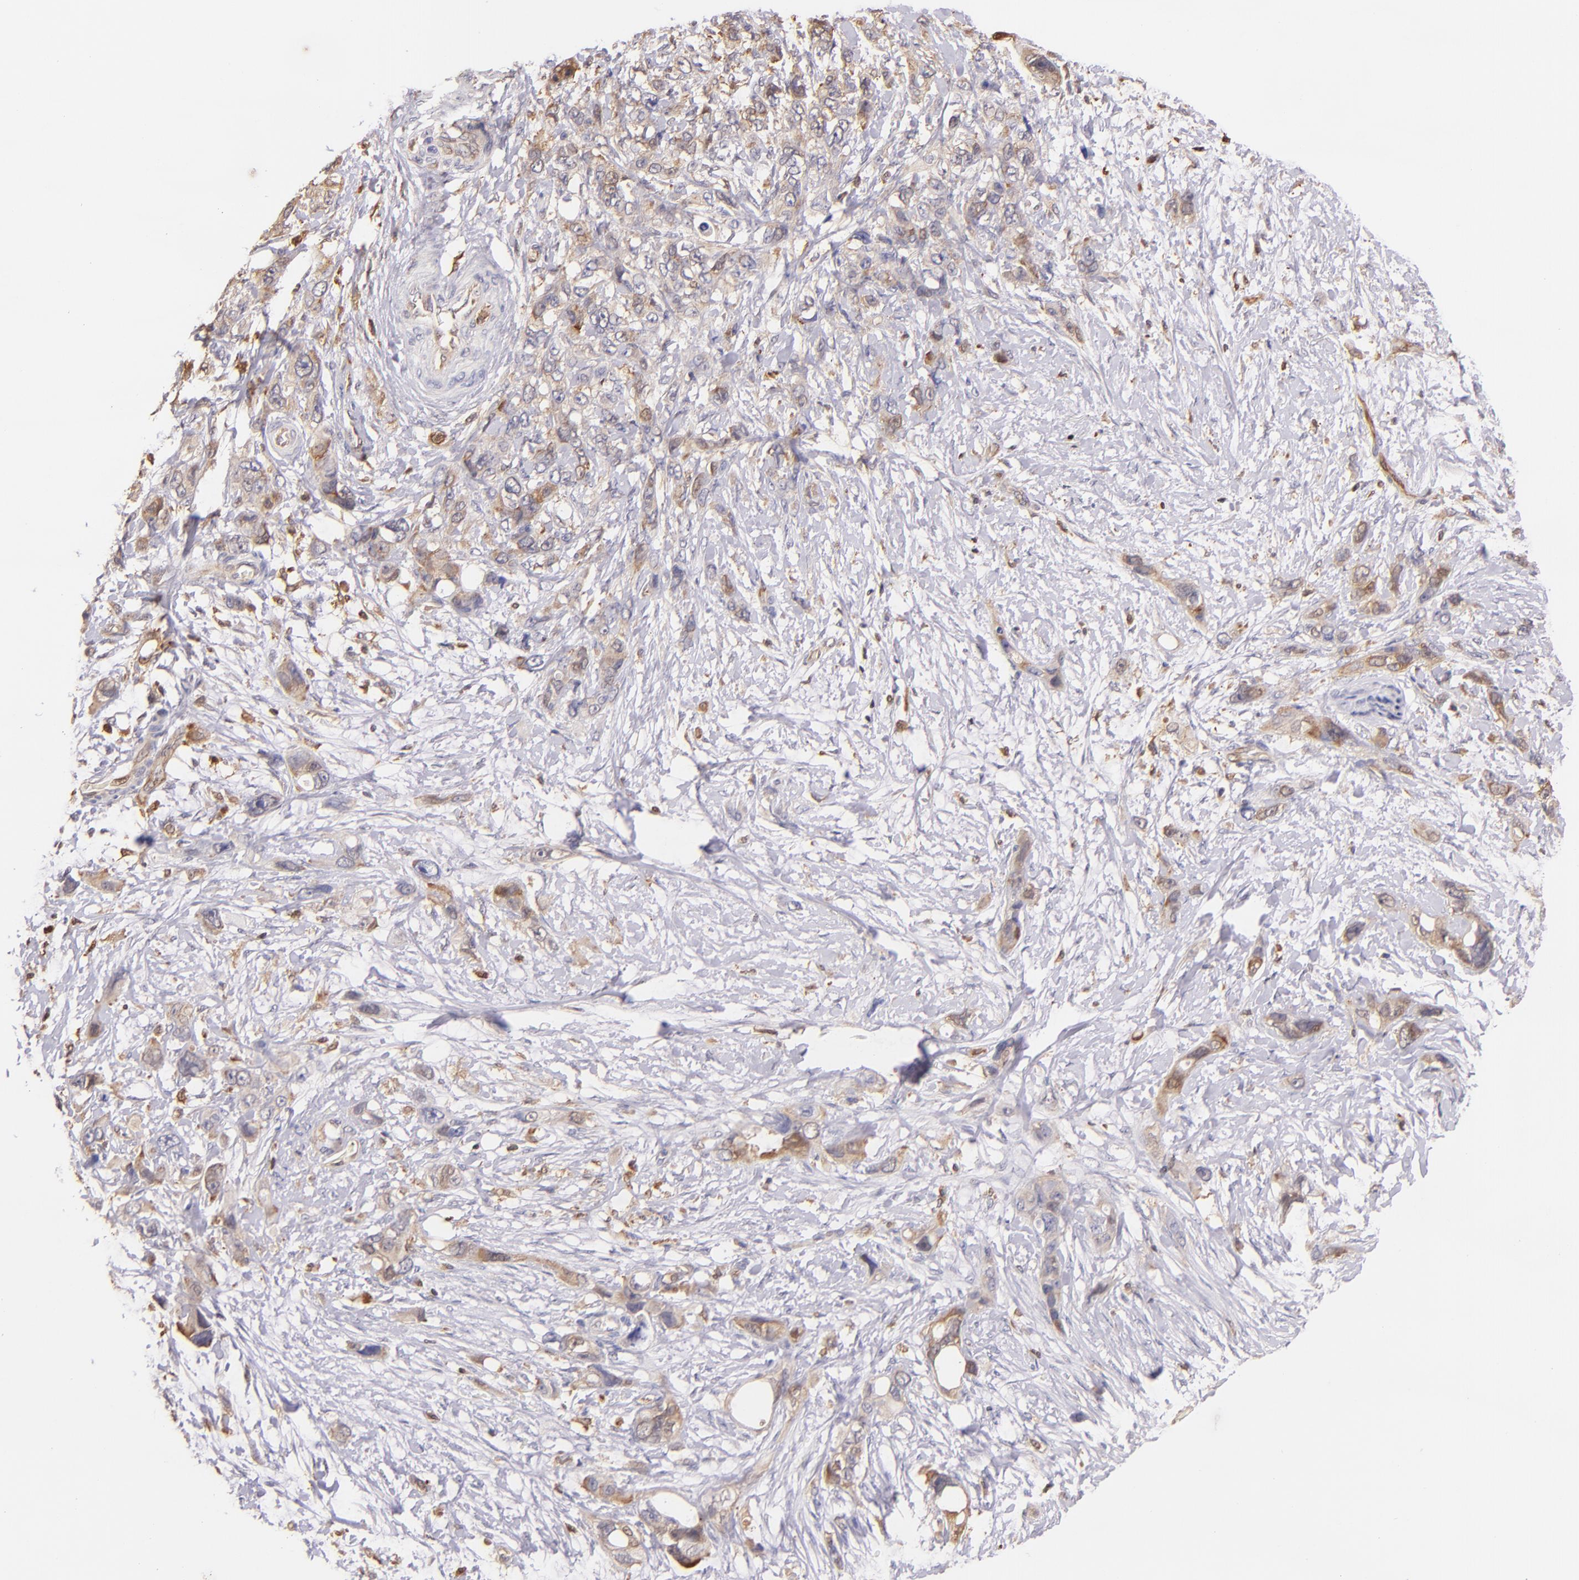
{"staining": {"intensity": "moderate", "quantity": "25%-75%", "location": "cytoplasmic/membranous"}, "tissue": "stomach cancer", "cell_type": "Tumor cells", "image_type": "cancer", "snomed": [{"axis": "morphology", "description": "Adenocarcinoma, NOS"}, {"axis": "topography", "description": "Stomach, upper"}], "caption": "Moderate cytoplasmic/membranous expression for a protein is seen in approximately 25%-75% of tumor cells of adenocarcinoma (stomach) using IHC.", "gene": "BTK", "patient": {"sex": "male", "age": 47}}